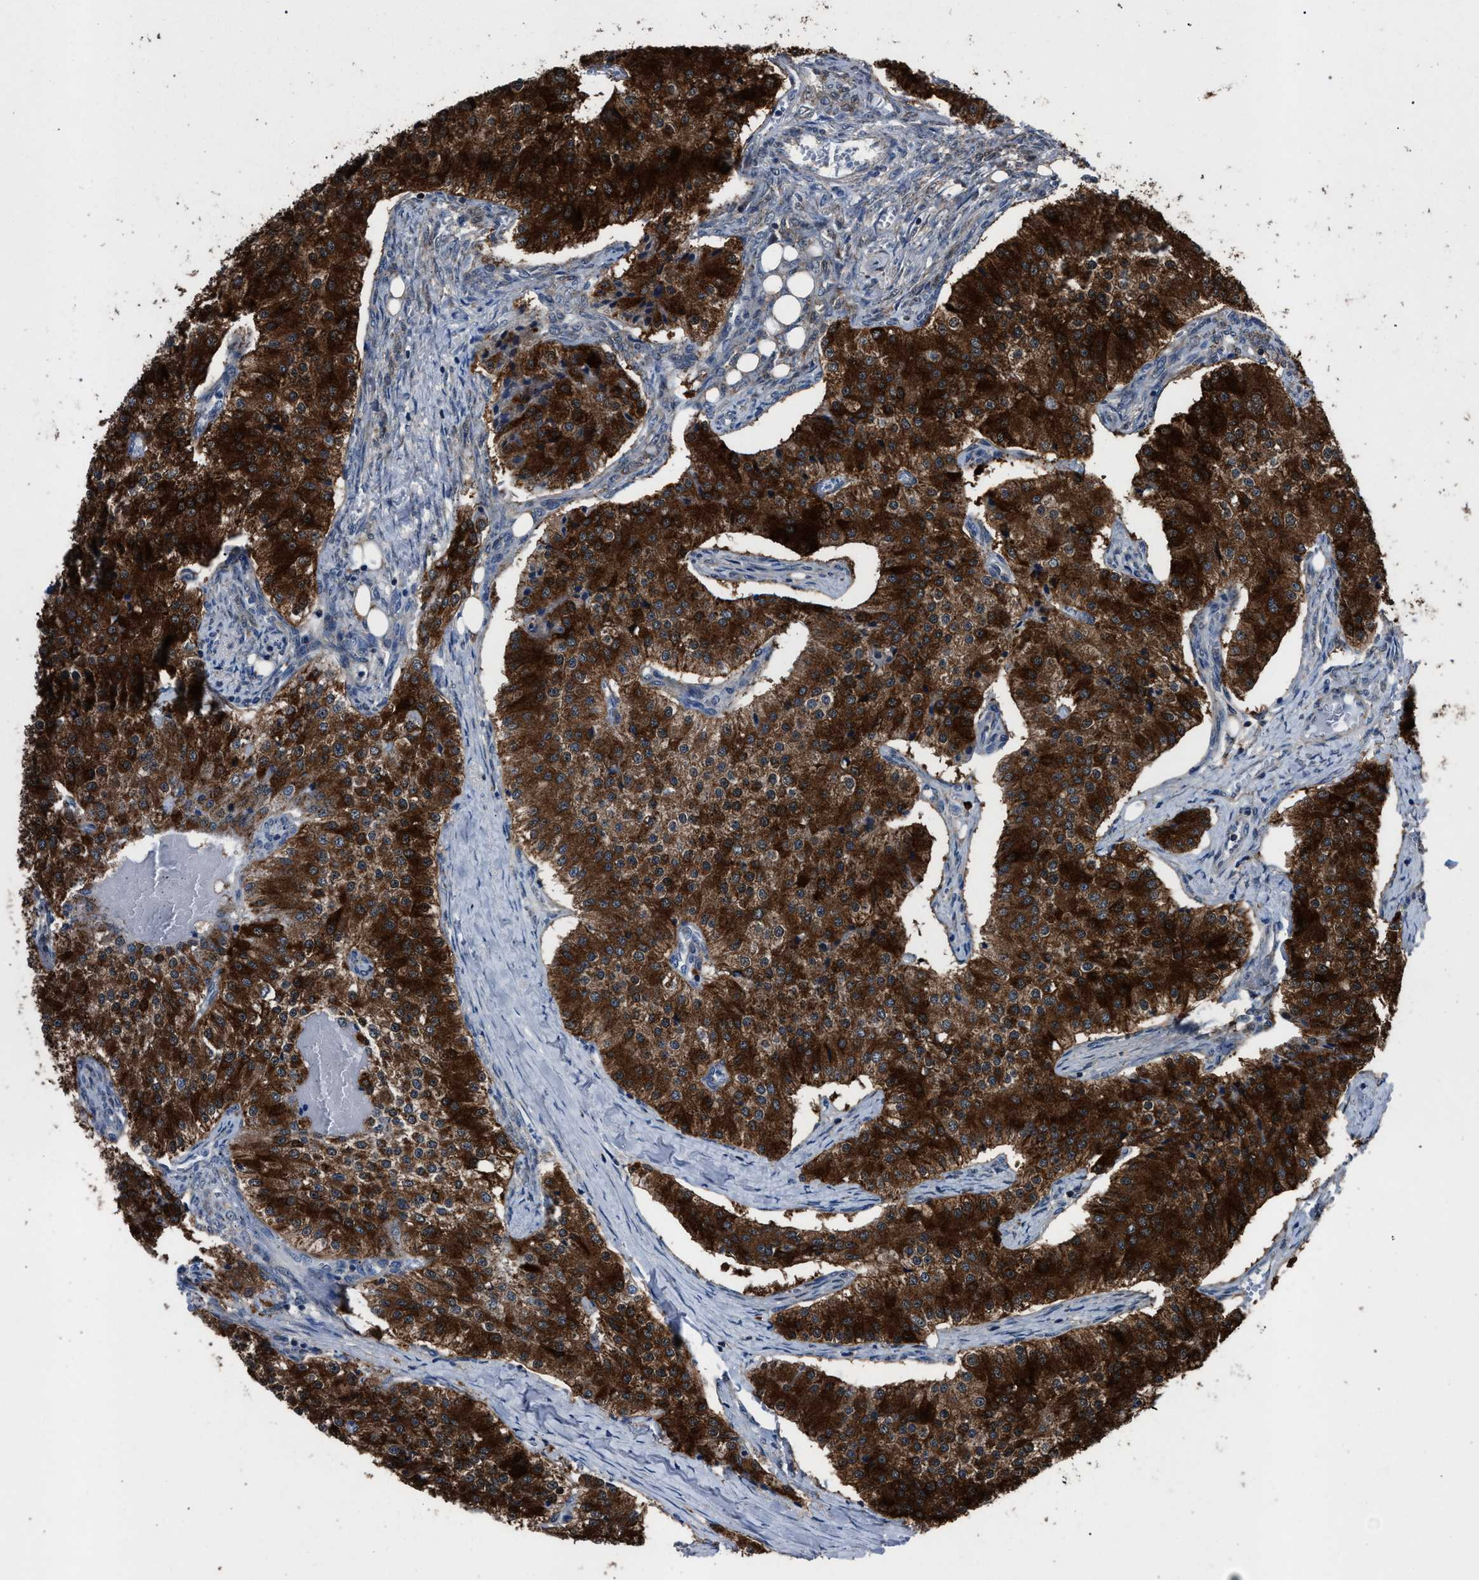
{"staining": {"intensity": "strong", "quantity": ">75%", "location": "cytoplasmic/membranous"}, "tissue": "carcinoid", "cell_type": "Tumor cells", "image_type": "cancer", "snomed": [{"axis": "morphology", "description": "Carcinoid, malignant, NOS"}, {"axis": "topography", "description": "Colon"}], "caption": "Immunohistochemistry micrograph of neoplastic tissue: human malignant carcinoid stained using immunohistochemistry (IHC) reveals high levels of strong protein expression localized specifically in the cytoplasmic/membranous of tumor cells, appearing as a cytoplasmic/membranous brown color.", "gene": "CRYZ", "patient": {"sex": "female", "age": 52}}